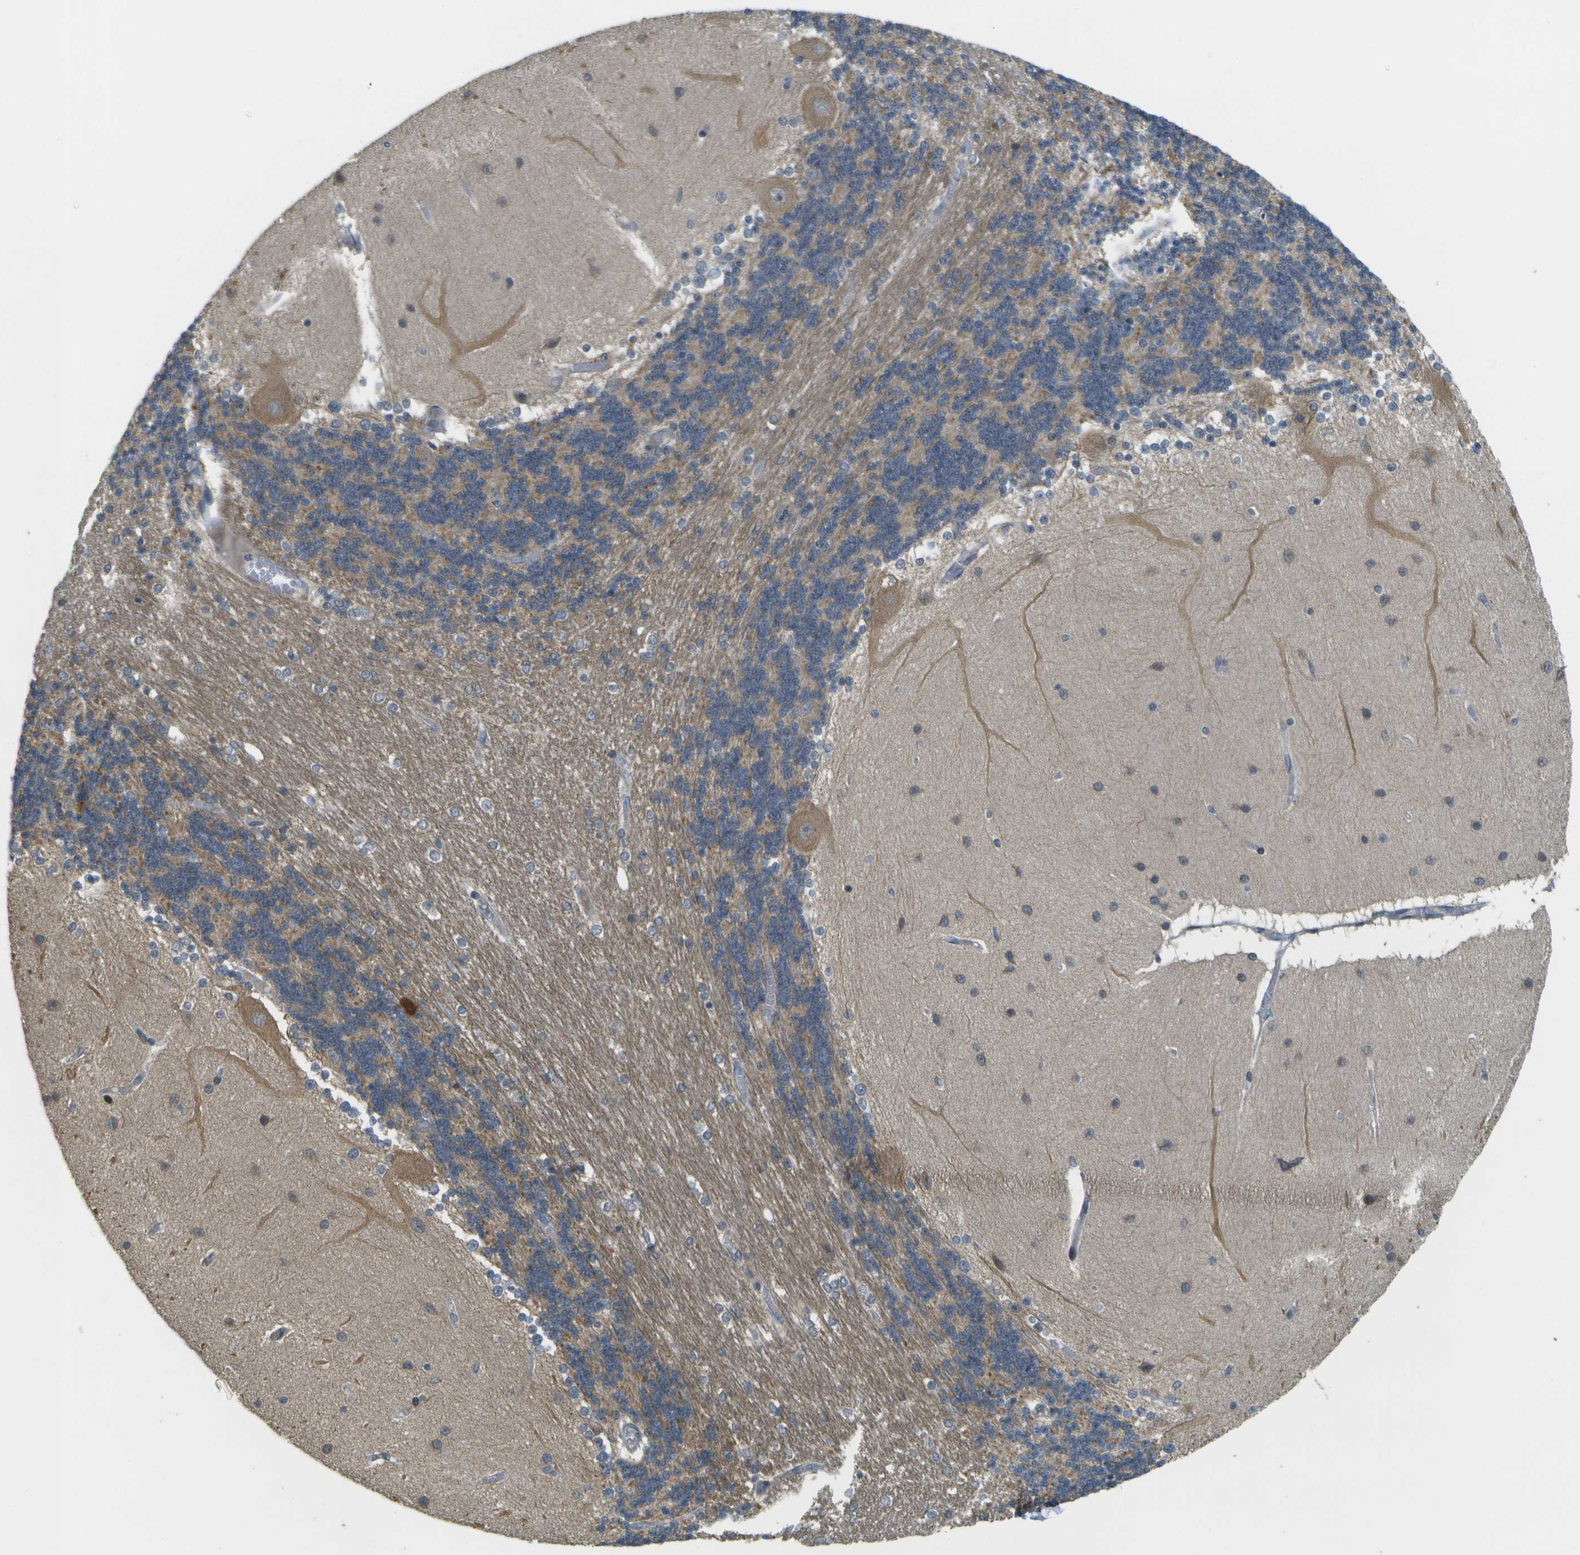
{"staining": {"intensity": "negative", "quantity": "none", "location": "none"}, "tissue": "cerebellum", "cell_type": "Cells in granular layer", "image_type": "normal", "snomed": [{"axis": "morphology", "description": "Normal tissue, NOS"}, {"axis": "topography", "description": "Cerebellum"}], "caption": "A micrograph of cerebellum stained for a protein exhibits no brown staining in cells in granular layer. (IHC, brightfield microscopy, high magnification).", "gene": "WNK2", "patient": {"sex": "female", "age": 54}}